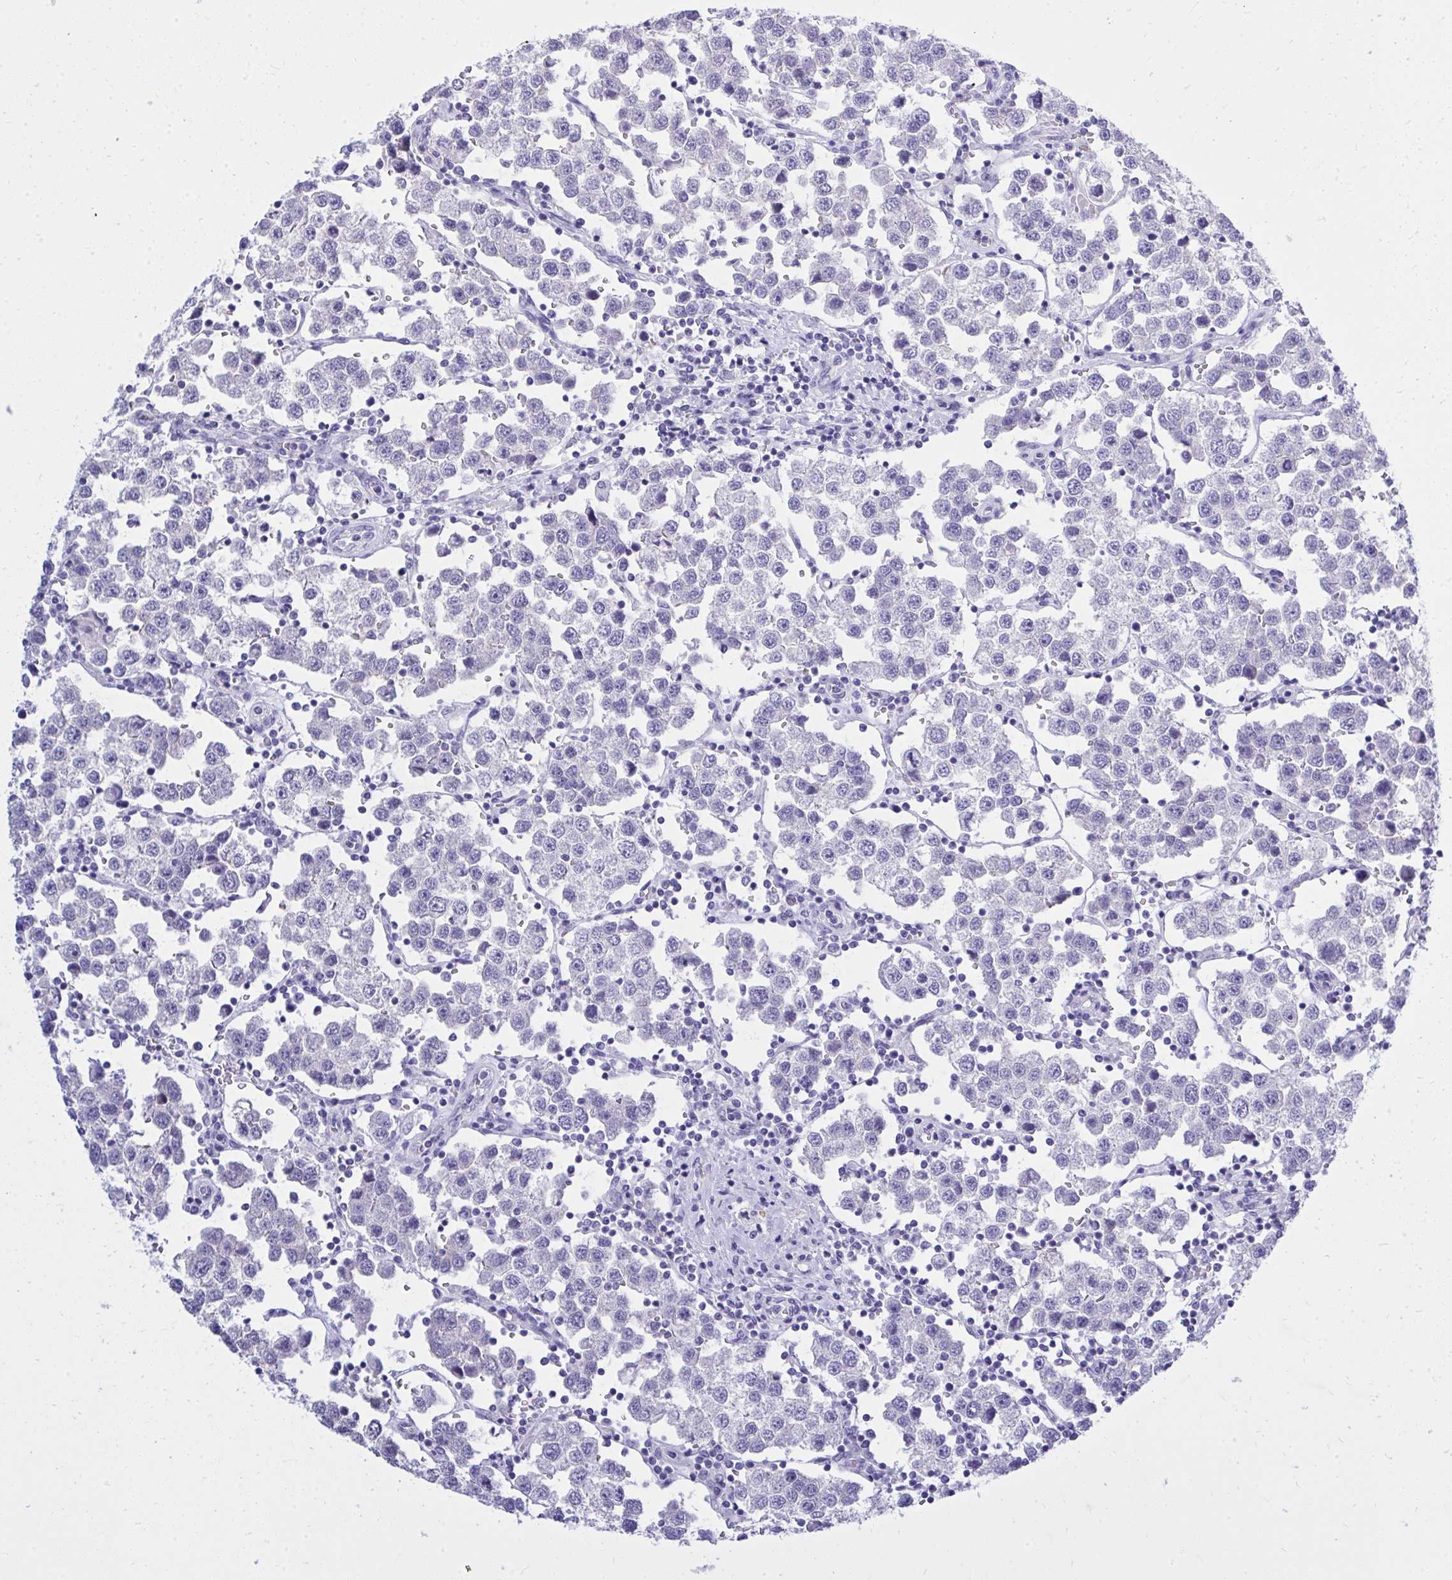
{"staining": {"intensity": "negative", "quantity": "none", "location": "none"}, "tissue": "testis cancer", "cell_type": "Tumor cells", "image_type": "cancer", "snomed": [{"axis": "morphology", "description": "Seminoma, NOS"}, {"axis": "topography", "description": "Testis"}], "caption": "The immunohistochemistry micrograph has no significant staining in tumor cells of testis cancer tissue. (DAB (3,3'-diaminobenzidine) immunohistochemistry (IHC) with hematoxylin counter stain).", "gene": "PSD", "patient": {"sex": "male", "age": 37}}